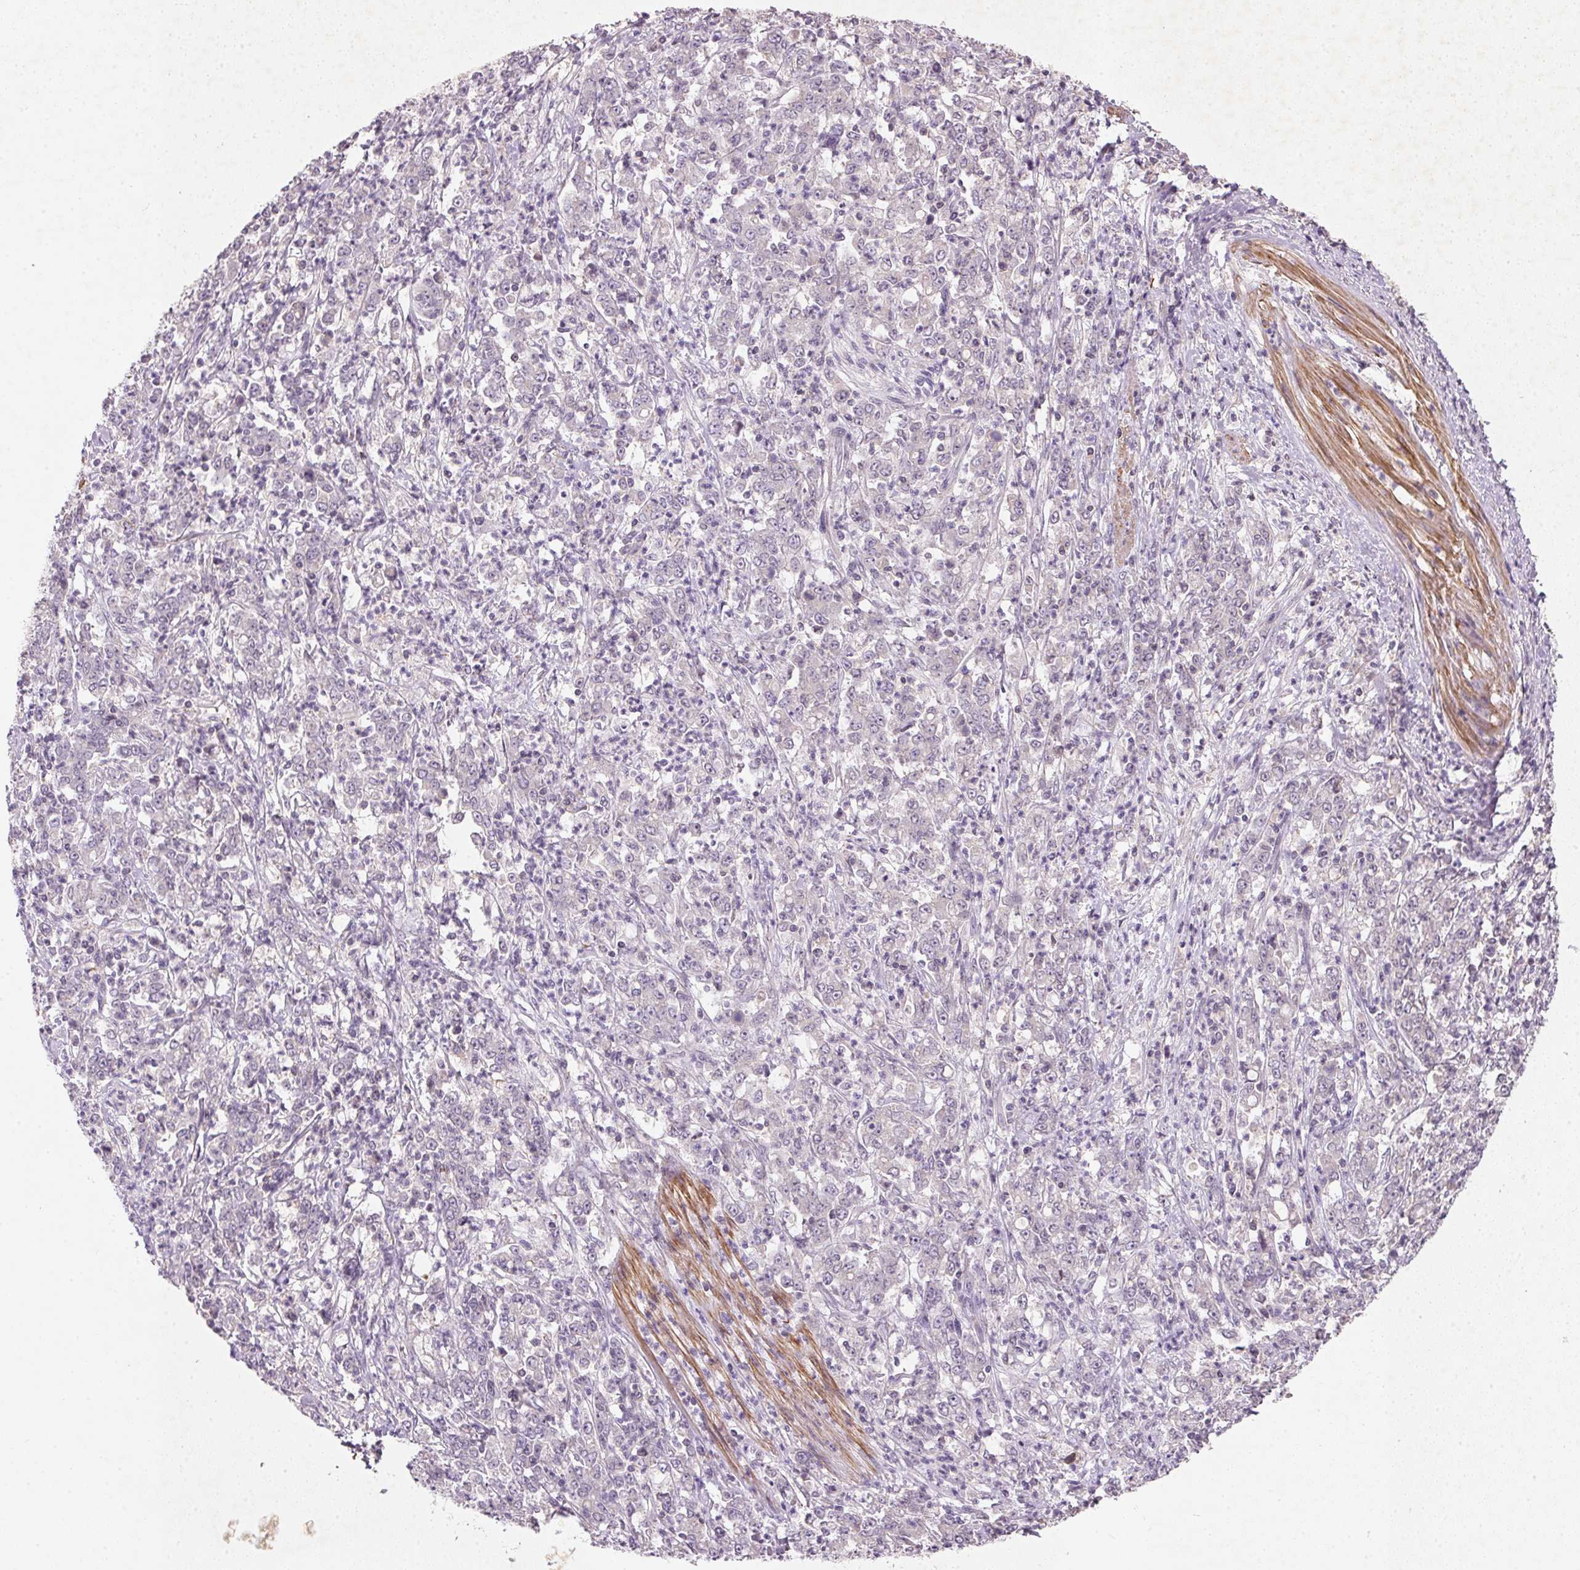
{"staining": {"intensity": "negative", "quantity": "none", "location": "none"}, "tissue": "stomach cancer", "cell_type": "Tumor cells", "image_type": "cancer", "snomed": [{"axis": "morphology", "description": "Adenocarcinoma, NOS"}, {"axis": "topography", "description": "Stomach, lower"}], "caption": "High magnification brightfield microscopy of adenocarcinoma (stomach) stained with DAB (3,3'-diaminobenzidine) (brown) and counterstained with hematoxylin (blue): tumor cells show no significant expression.", "gene": "KCNK15", "patient": {"sex": "female", "age": 71}}